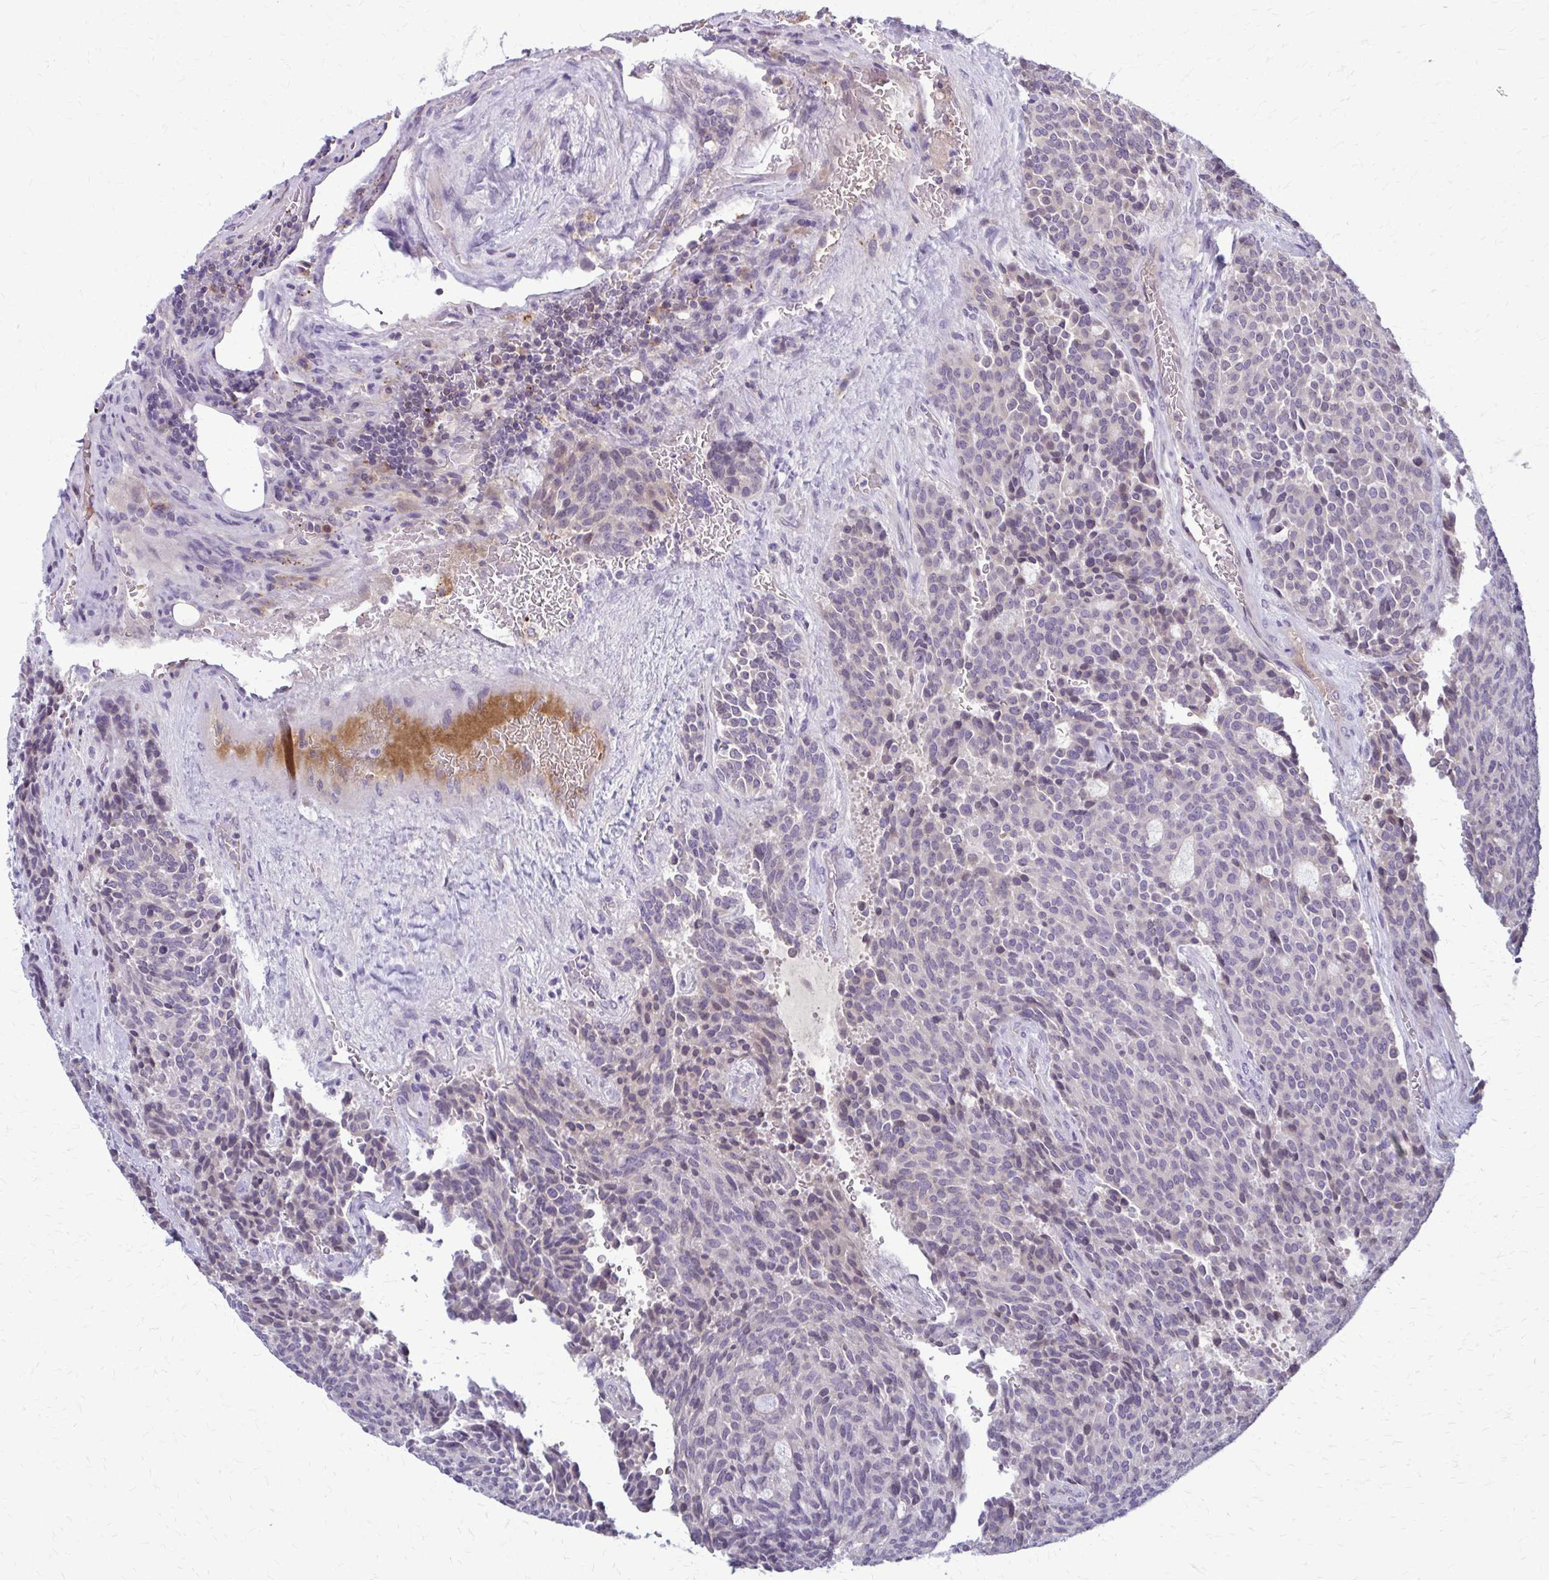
{"staining": {"intensity": "negative", "quantity": "none", "location": "none"}, "tissue": "carcinoid", "cell_type": "Tumor cells", "image_type": "cancer", "snomed": [{"axis": "morphology", "description": "Carcinoid, malignant, NOS"}, {"axis": "topography", "description": "Pancreas"}], "caption": "IHC photomicrograph of neoplastic tissue: human carcinoid (malignant) stained with DAB displays no significant protein expression in tumor cells. Brightfield microscopy of immunohistochemistry stained with DAB (brown) and hematoxylin (blue), captured at high magnification.", "gene": "MCRIP2", "patient": {"sex": "female", "age": 54}}